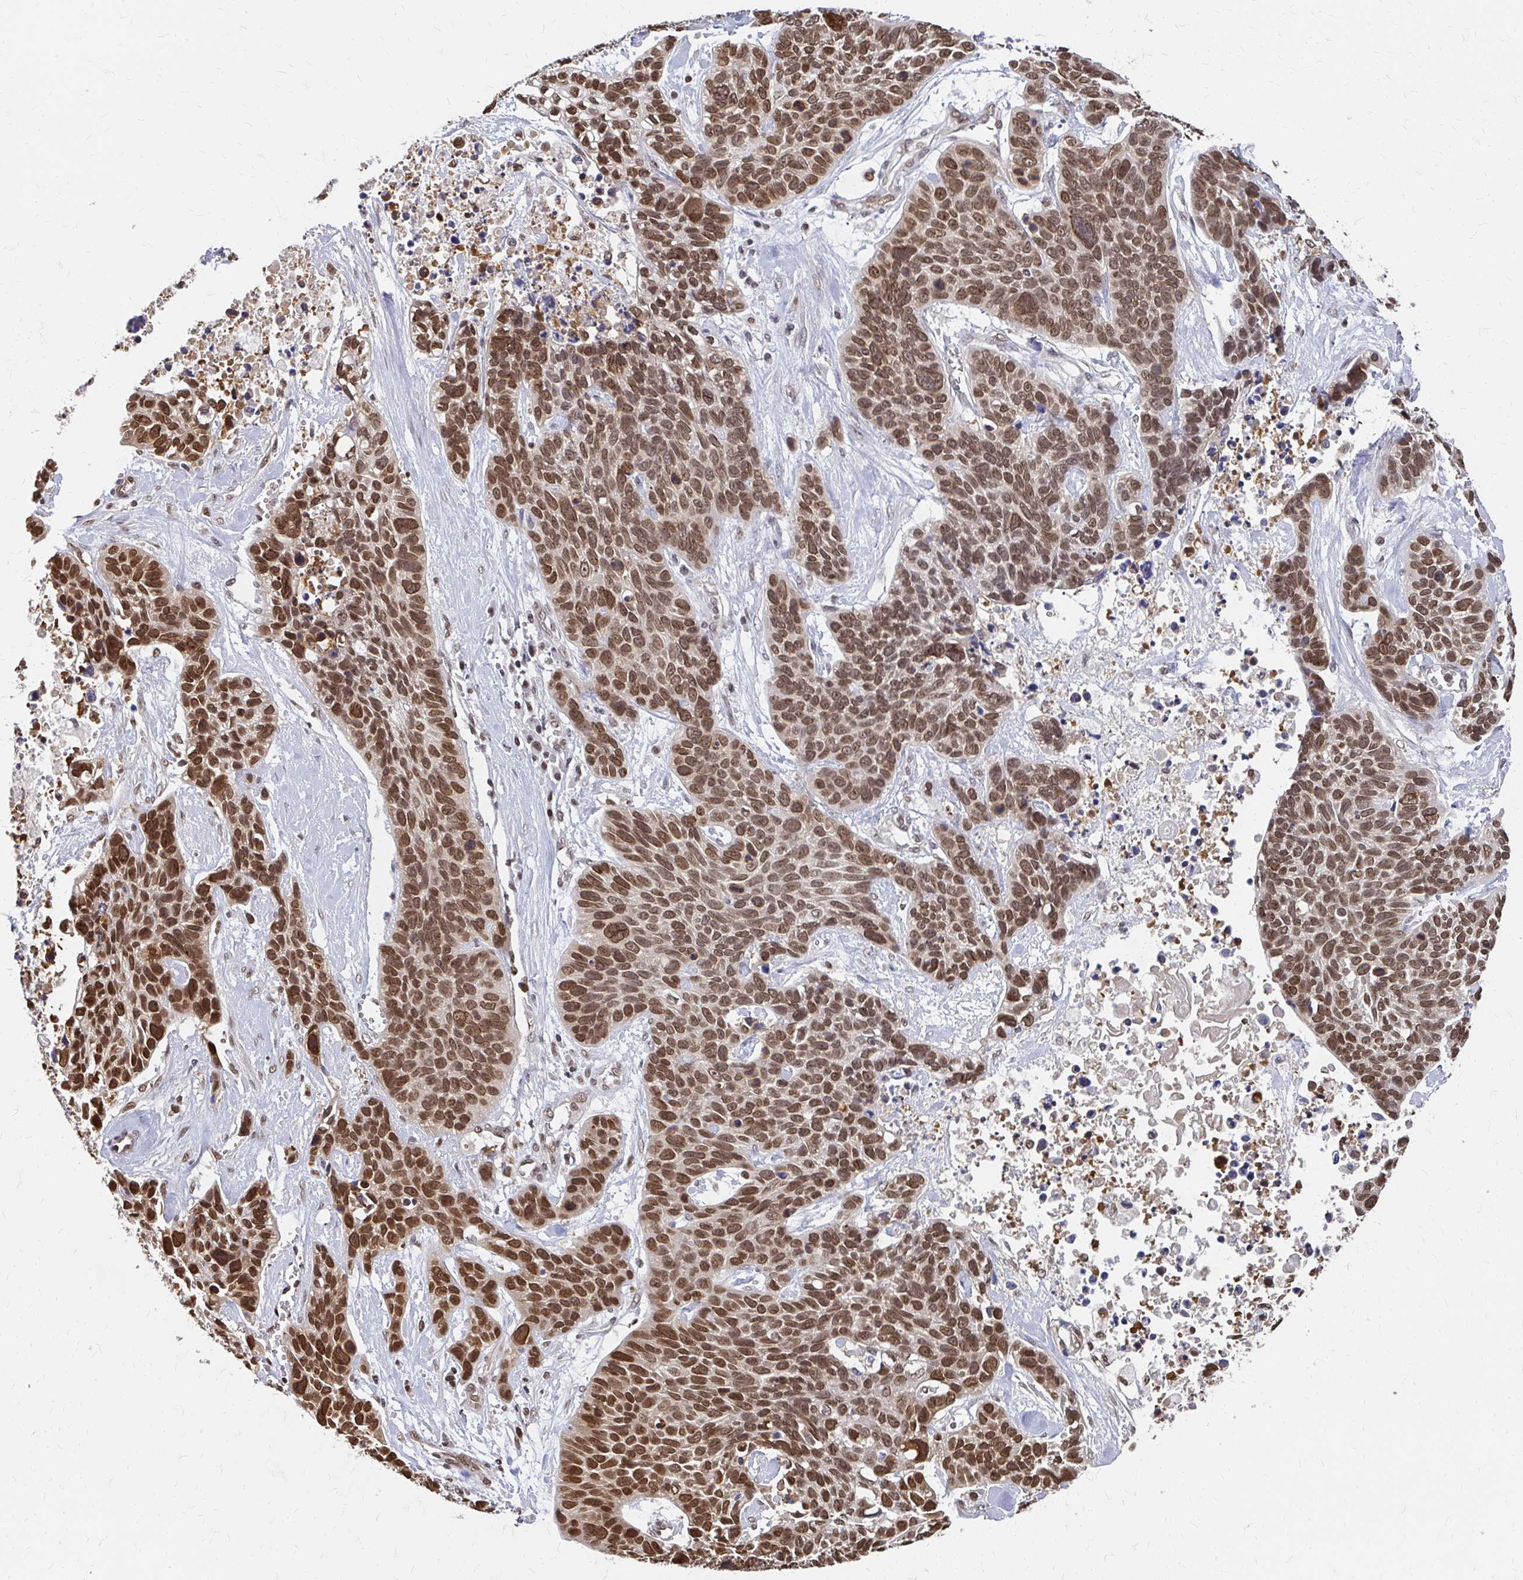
{"staining": {"intensity": "moderate", "quantity": ">75%", "location": "cytoplasmic/membranous,nuclear"}, "tissue": "lung cancer", "cell_type": "Tumor cells", "image_type": "cancer", "snomed": [{"axis": "morphology", "description": "Squamous cell carcinoma, NOS"}, {"axis": "topography", "description": "Lung"}], "caption": "Protein expression analysis of squamous cell carcinoma (lung) reveals moderate cytoplasmic/membranous and nuclear expression in approximately >75% of tumor cells.", "gene": "XPO1", "patient": {"sex": "male", "age": 62}}